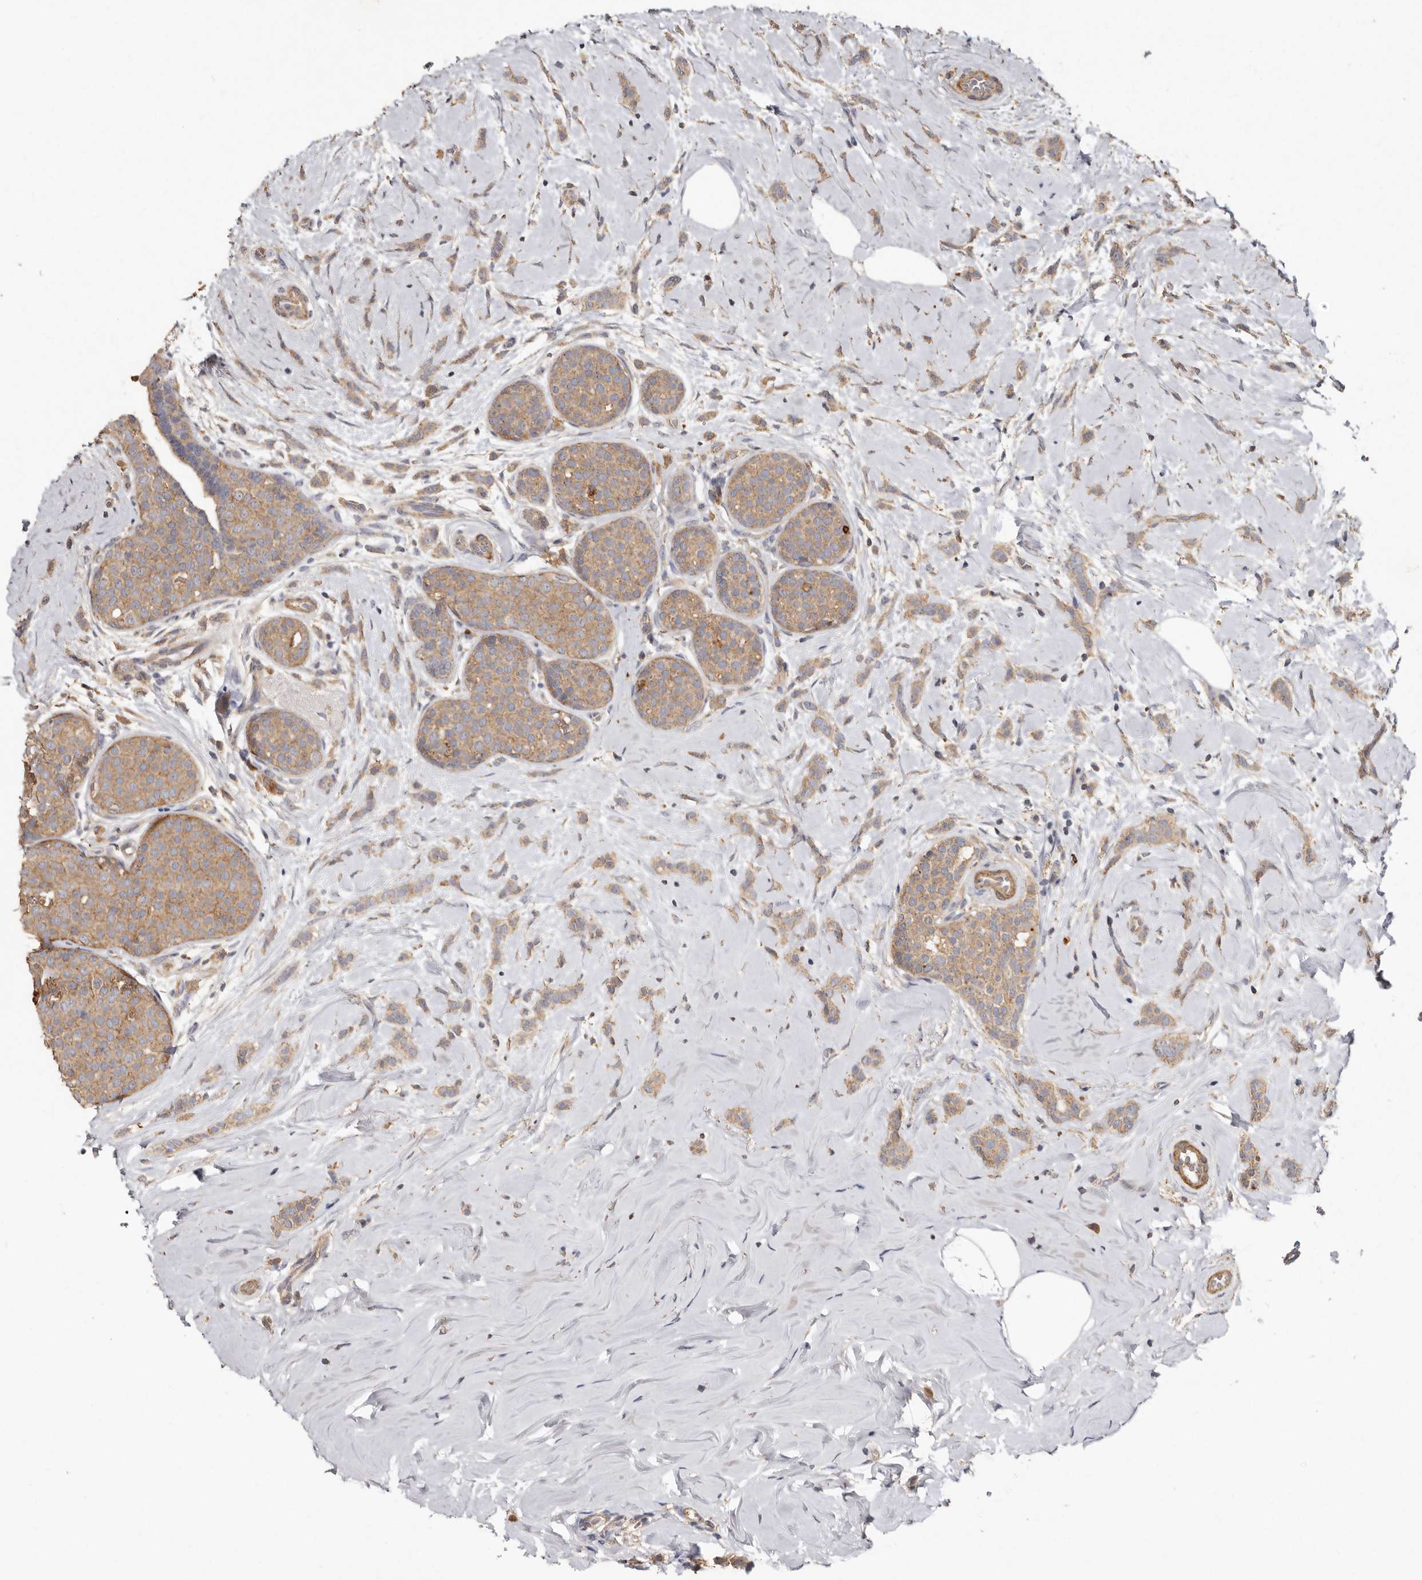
{"staining": {"intensity": "weak", "quantity": ">75%", "location": "cytoplasmic/membranous"}, "tissue": "breast cancer", "cell_type": "Tumor cells", "image_type": "cancer", "snomed": [{"axis": "morphology", "description": "Lobular carcinoma, in situ"}, {"axis": "morphology", "description": "Lobular carcinoma"}, {"axis": "topography", "description": "Breast"}], "caption": "Protein expression analysis of human breast lobular carcinoma in situ reveals weak cytoplasmic/membranous staining in approximately >75% of tumor cells.", "gene": "RWDD1", "patient": {"sex": "female", "age": 41}}